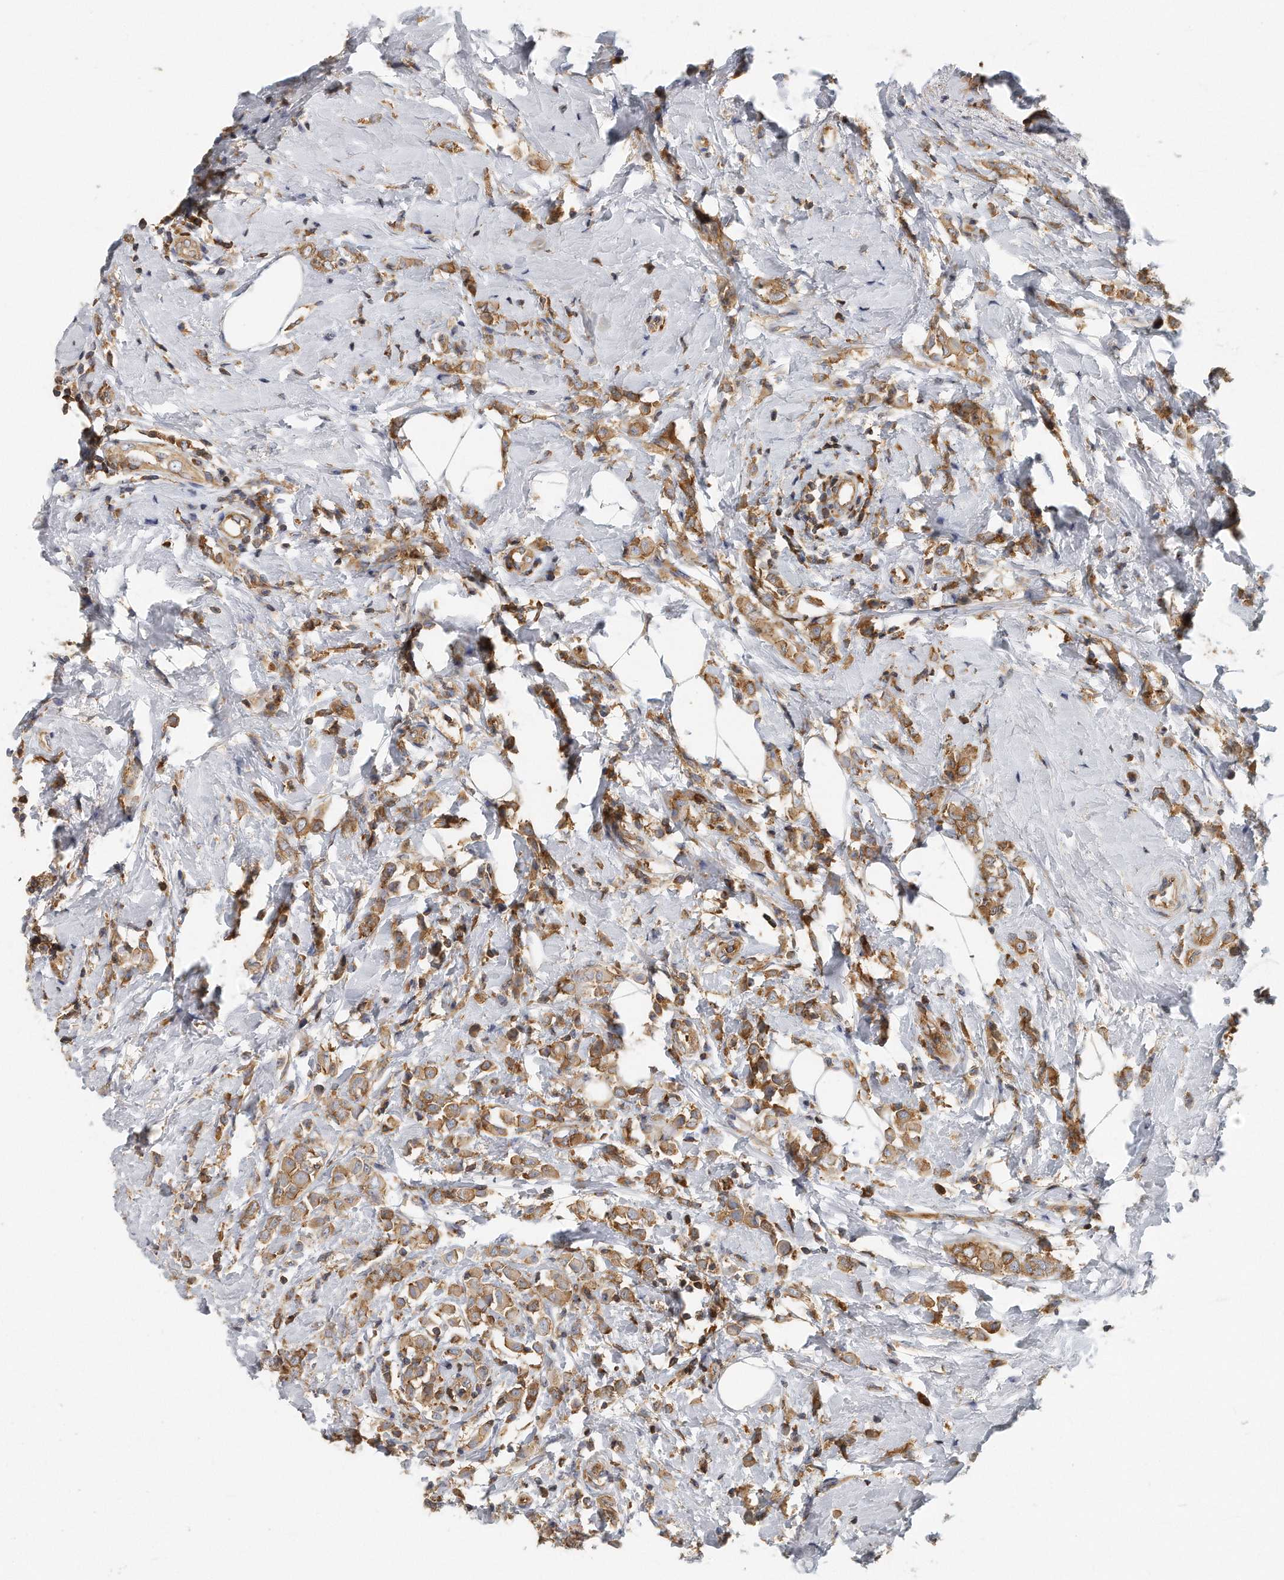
{"staining": {"intensity": "moderate", "quantity": ">75%", "location": "cytoplasmic/membranous"}, "tissue": "breast cancer", "cell_type": "Tumor cells", "image_type": "cancer", "snomed": [{"axis": "morphology", "description": "Lobular carcinoma"}, {"axis": "topography", "description": "Breast"}], "caption": "Protein analysis of lobular carcinoma (breast) tissue displays moderate cytoplasmic/membranous staining in approximately >75% of tumor cells.", "gene": "EIF3I", "patient": {"sex": "female", "age": 47}}